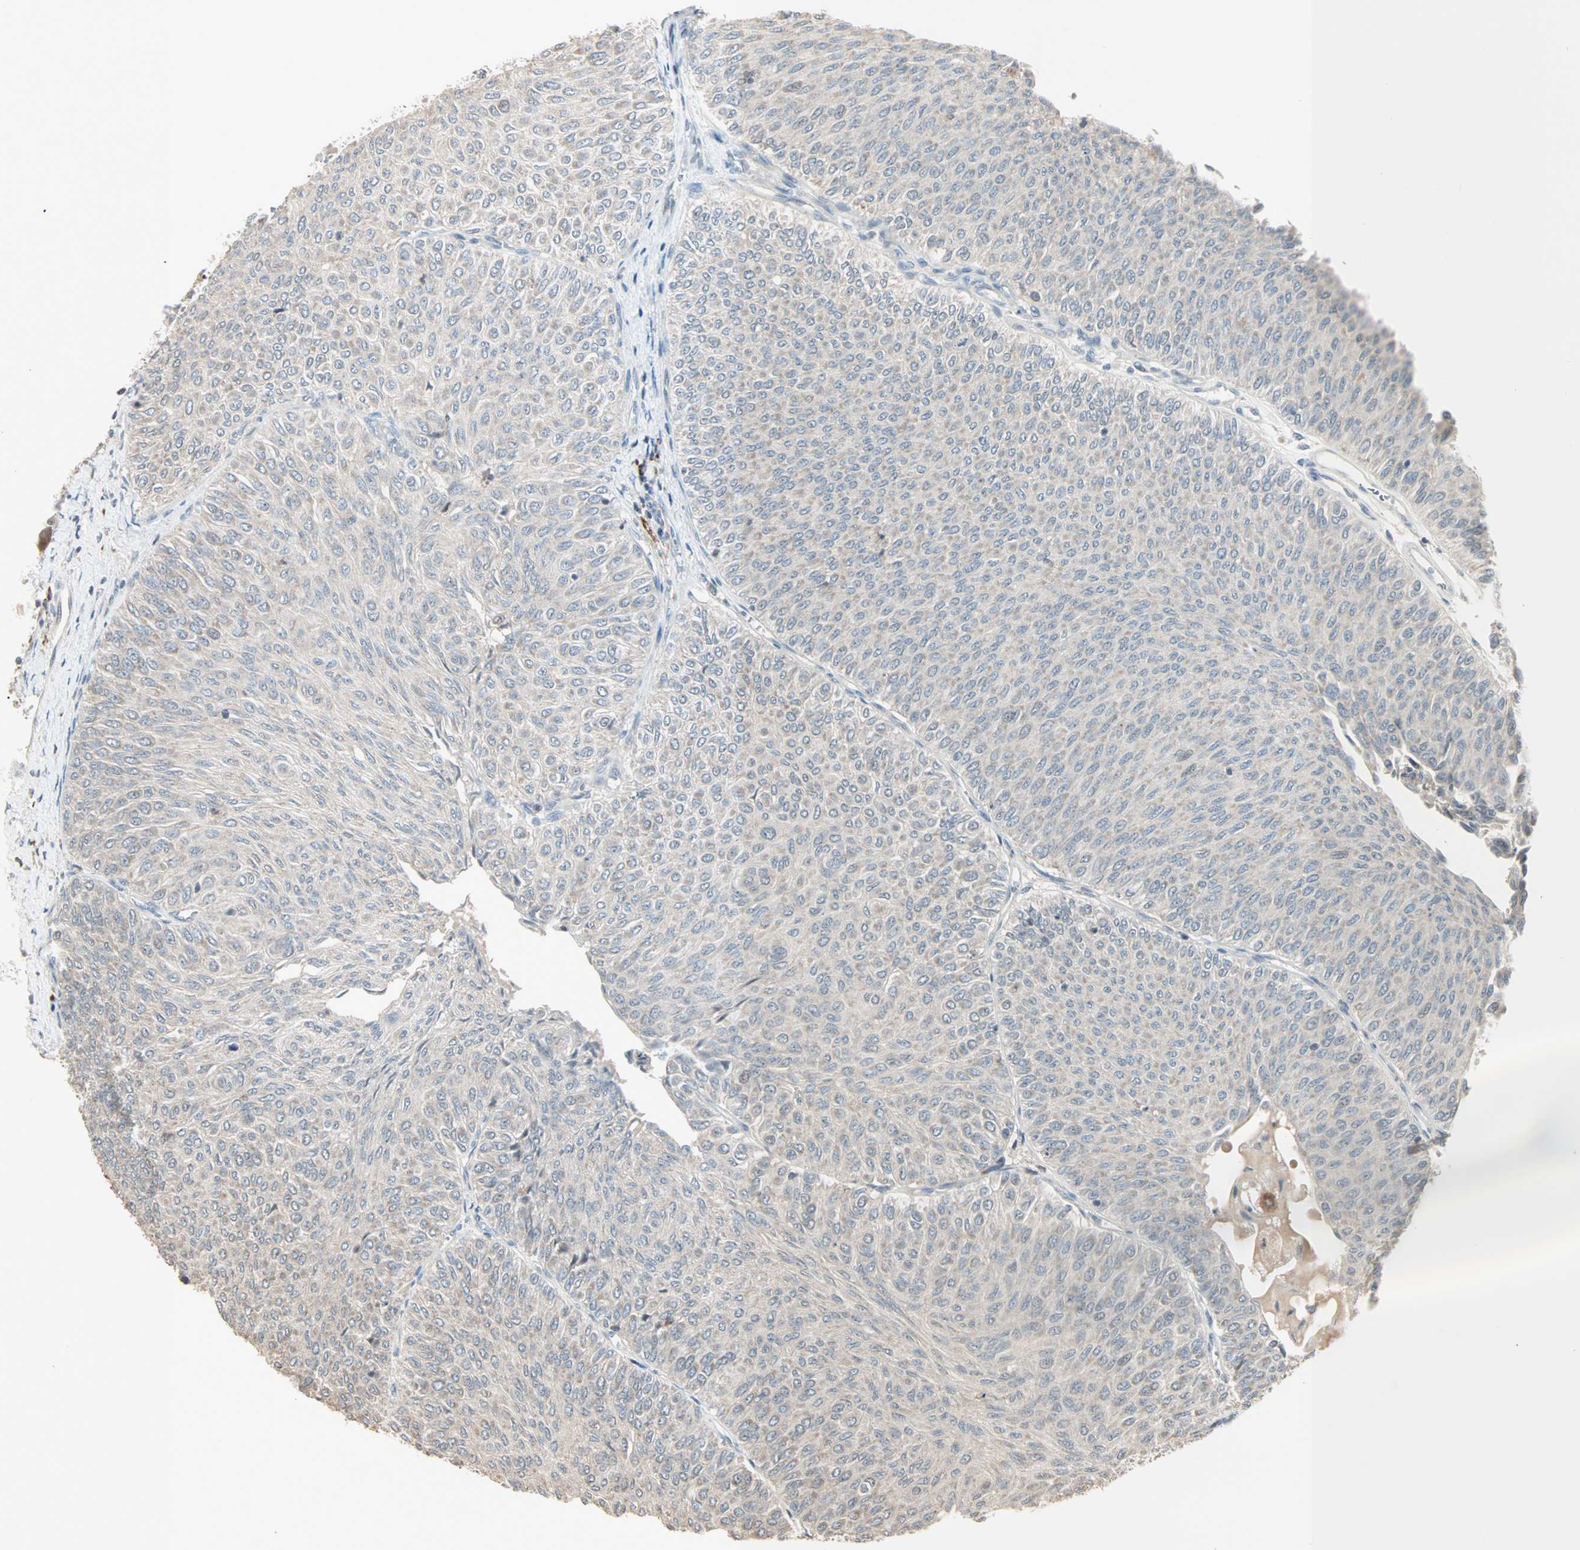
{"staining": {"intensity": "negative", "quantity": "none", "location": "none"}, "tissue": "urothelial cancer", "cell_type": "Tumor cells", "image_type": "cancer", "snomed": [{"axis": "morphology", "description": "Urothelial carcinoma, Low grade"}, {"axis": "topography", "description": "Urinary bladder"}], "caption": "Immunohistochemistry (IHC) micrograph of urothelial cancer stained for a protein (brown), which exhibits no staining in tumor cells.", "gene": "KDM4A", "patient": {"sex": "male", "age": 78}}